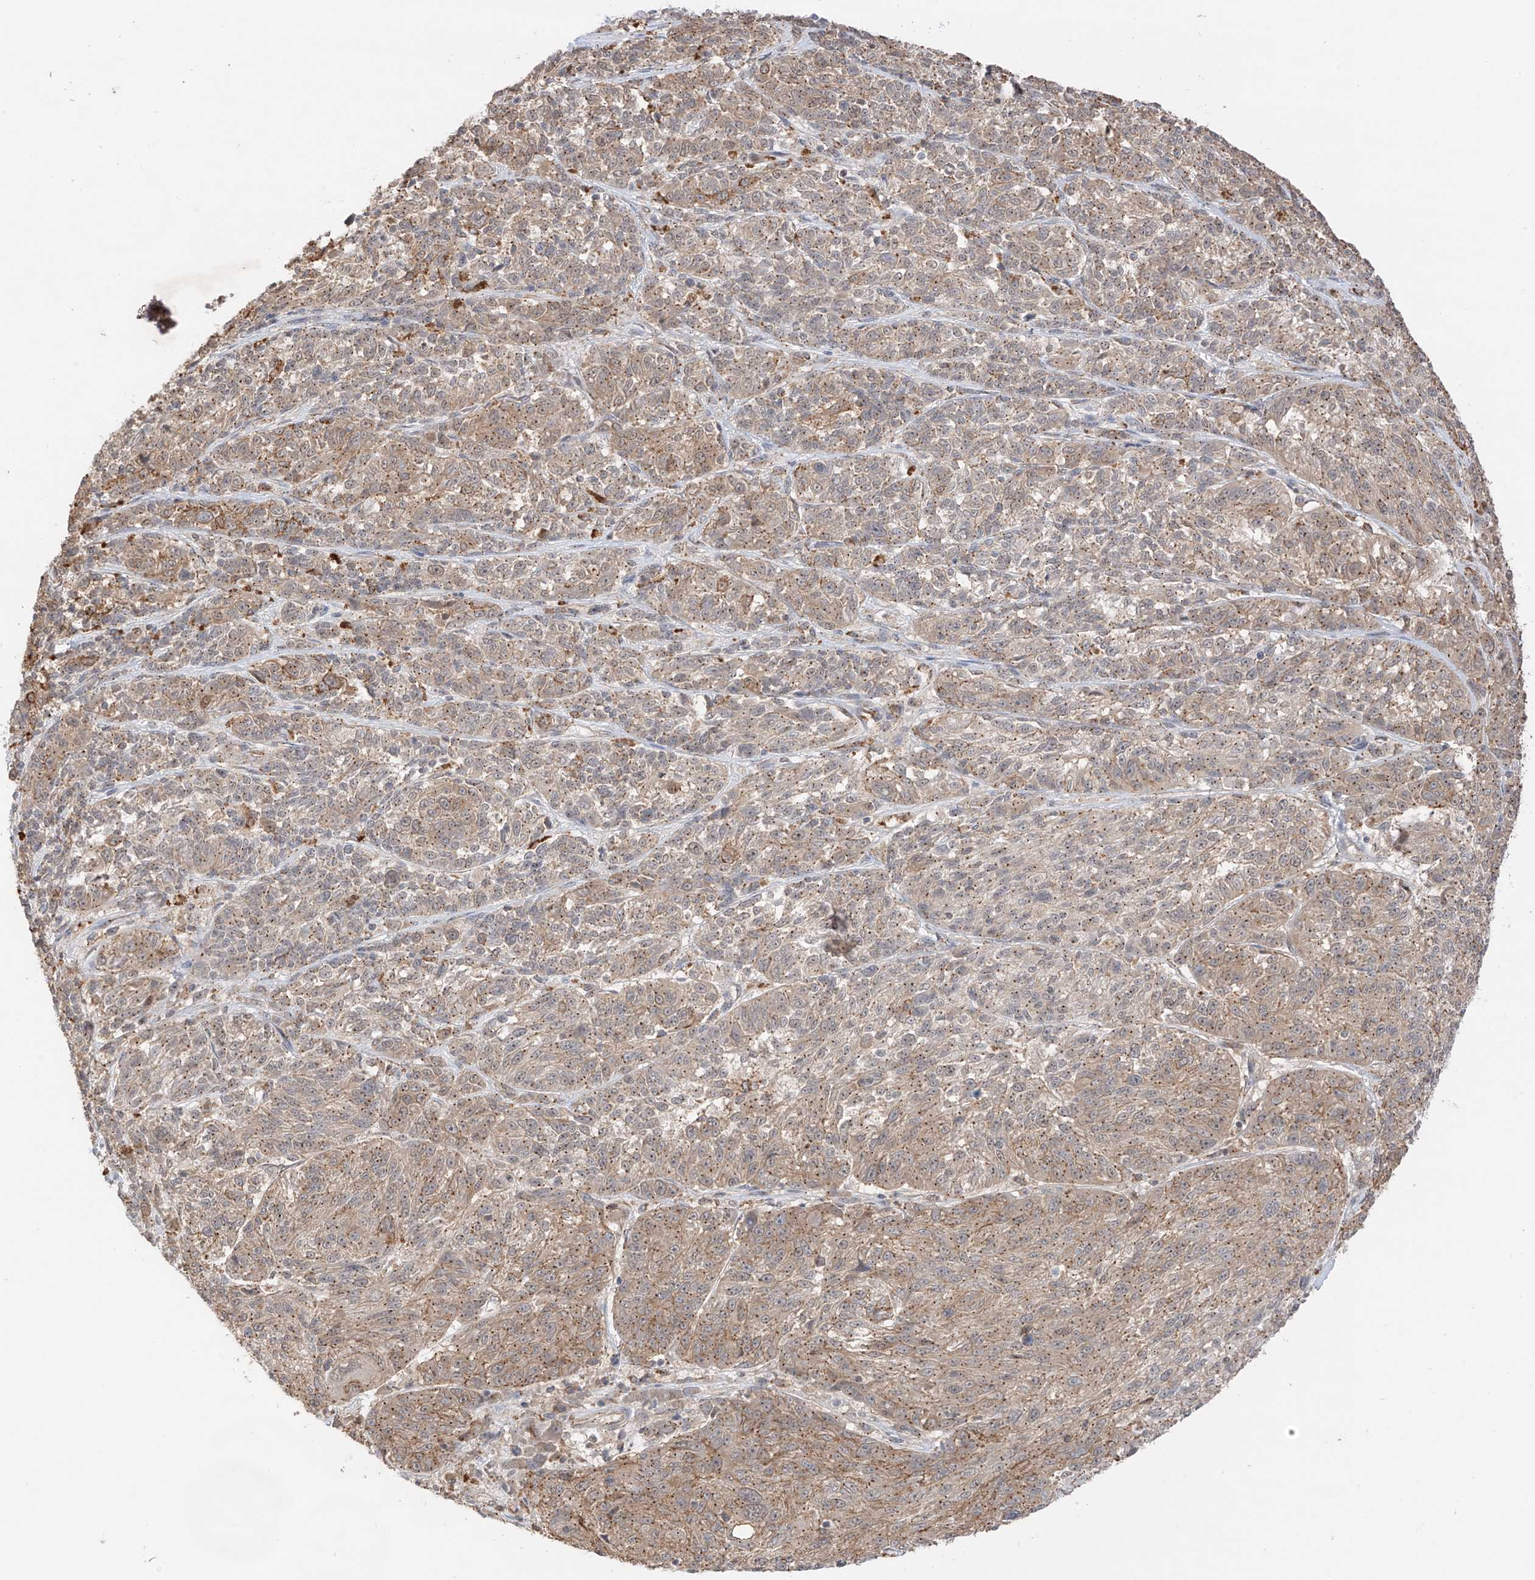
{"staining": {"intensity": "moderate", "quantity": ">75%", "location": "cytoplasmic/membranous"}, "tissue": "melanoma", "cell_type": "Tumor cells", "image_type": "cancer", "snomed": [{"axis": "morphology", "description": "Malignant melanoma, NOS"}, {"axis": "topography", "description": "Skin"}], "caption": "Brown immunohistochemical staining in melanoma demonstrates moderate cytoplasmic/membranous positivity in about >75% of tumor cells. The protein of interest is shown in brown color, while the nuclei are stained blue.", "gene": "N4BP3", "patient": {"sex": "male", "age": 53}}